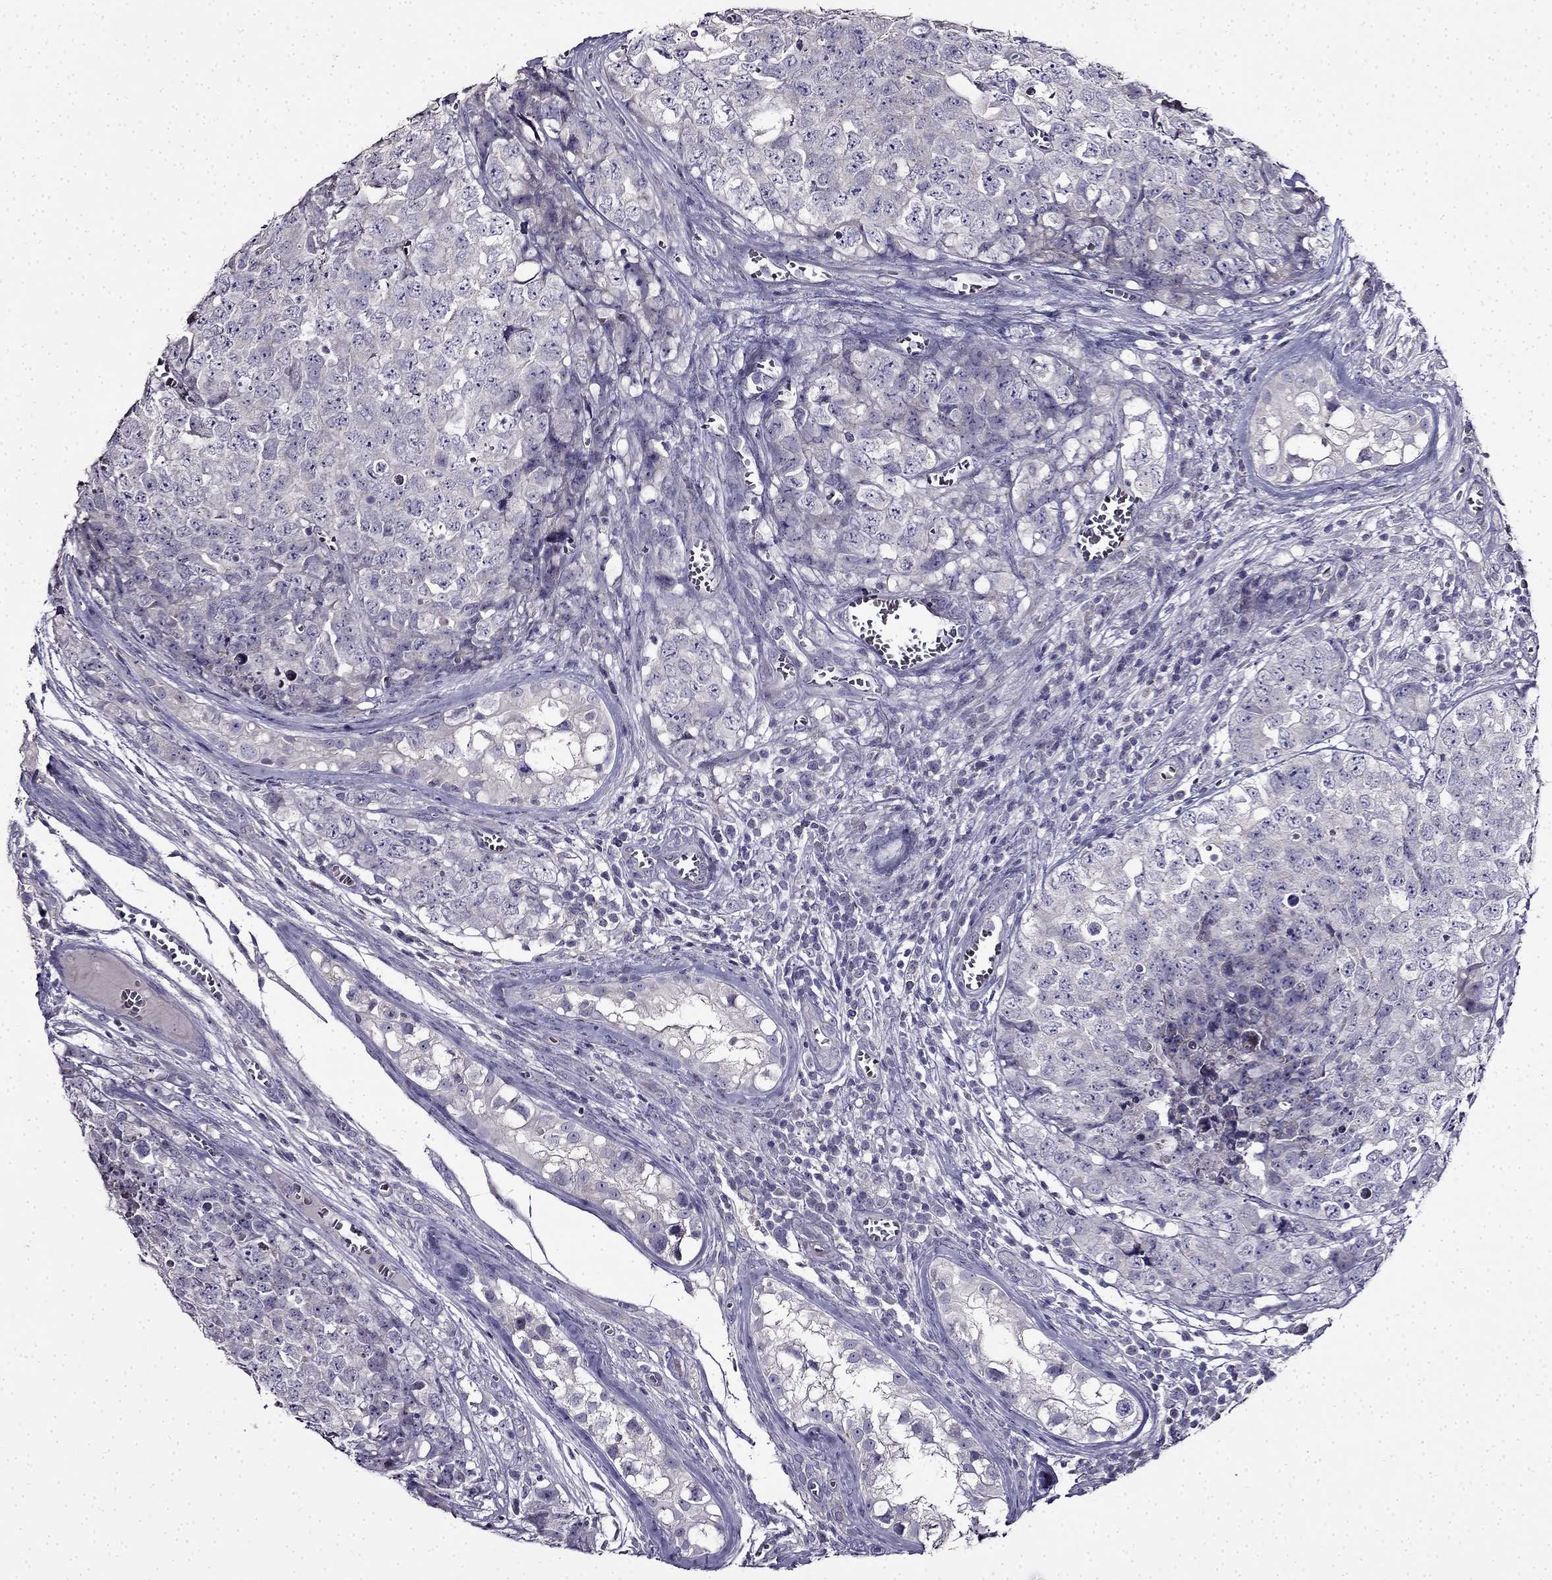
{"staining": {"intensity": "negative", "quantity": "none", "location": "none"}, "tissue": "testis cancer", "cell_type": "Tumor cells", "image_type": "cancer", "snomed": [{"axis": "morphology", "description": "Carcinoma, Embryonal, NOS"}, {"axis": "topography", "description": "Testis"}], "caption": "A histopathology image of human testis cancer (embryonal carcinoma) is negative for staining in tumor cells.", "gene": "TMEM266", "patient": {"sex": "male", "age": 23}}